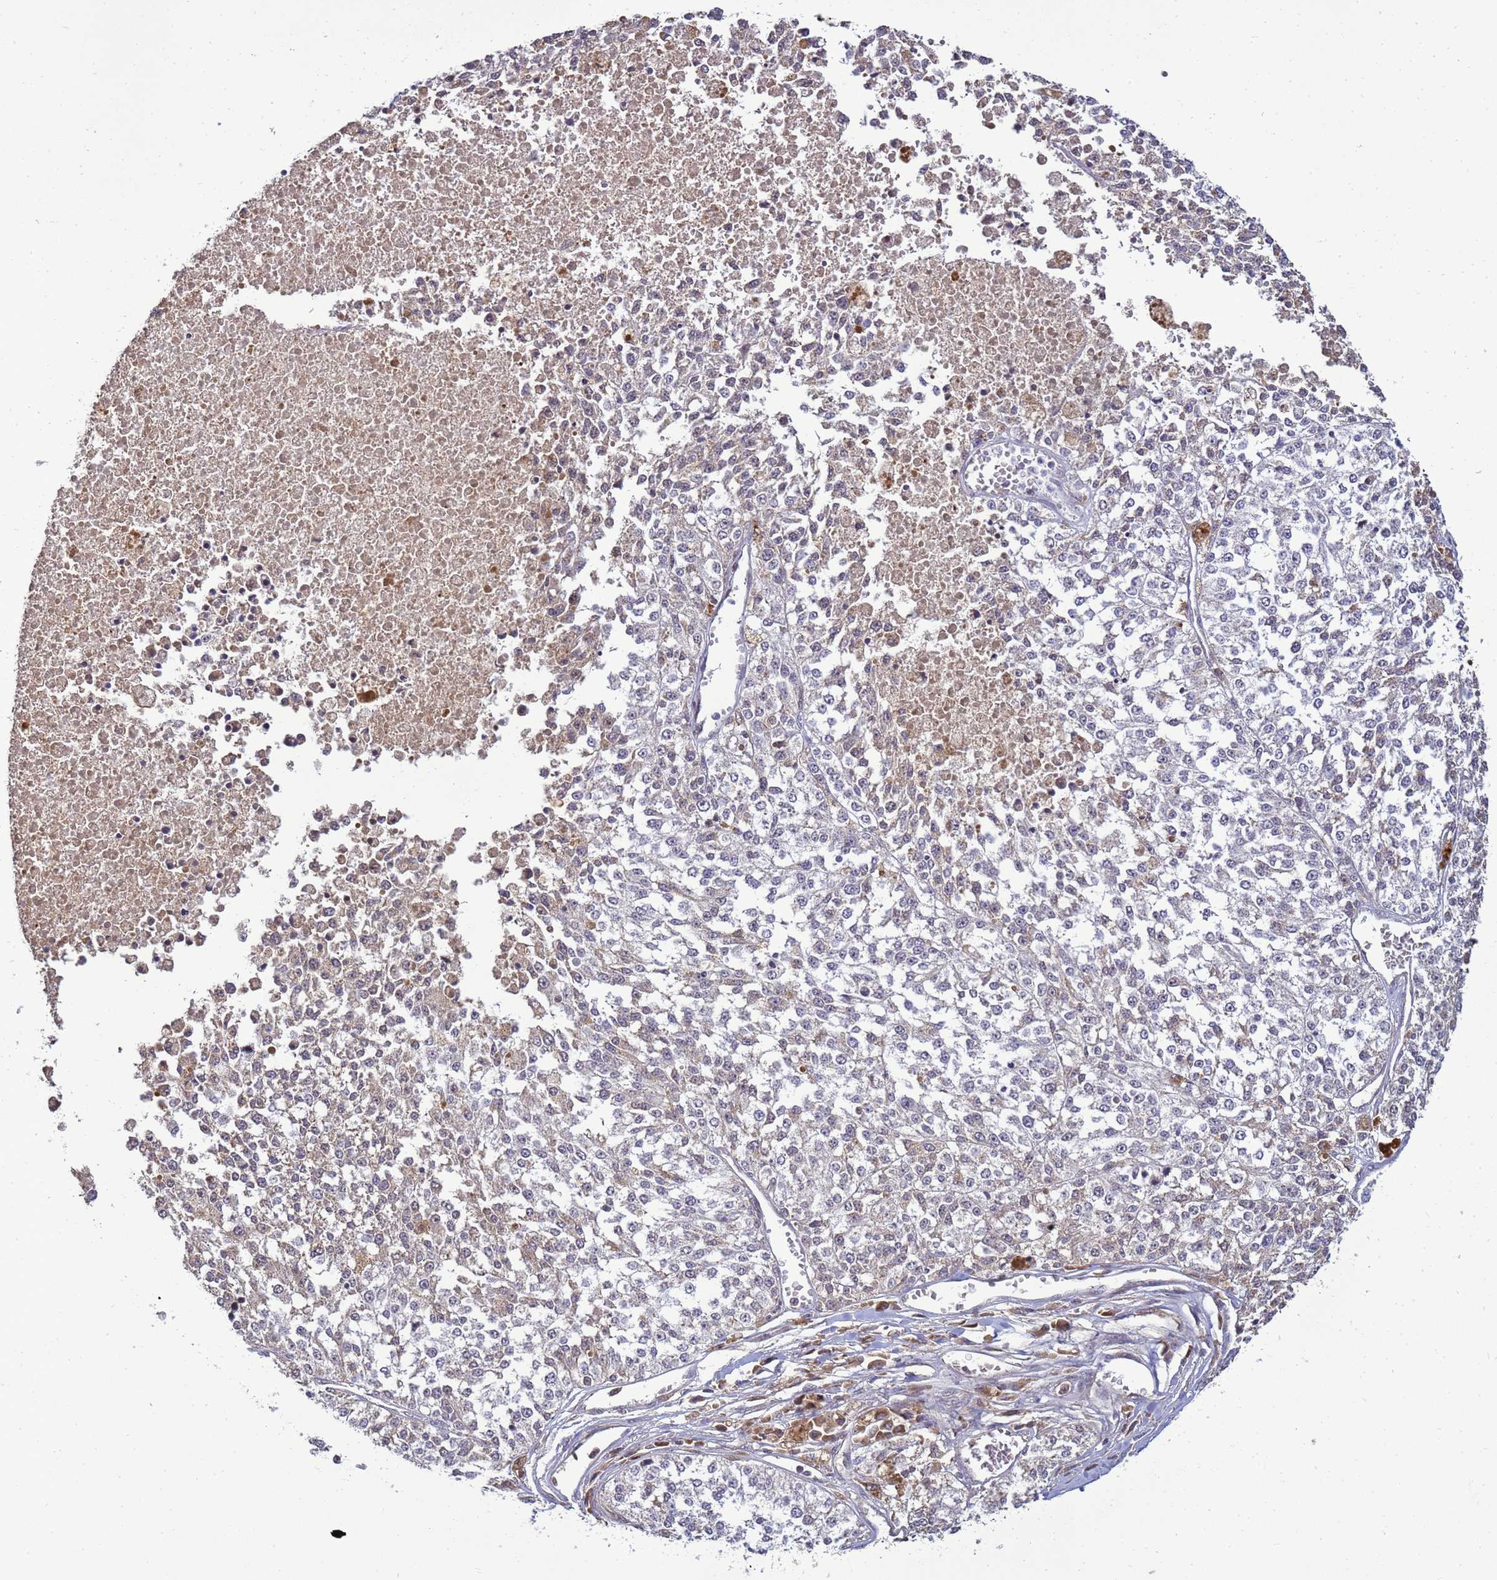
{"staining": {"intensity": "negative", "quantity": "none", "location": "none"}, "tissue": "melanoma", "cell_type": "Tumor cells", "image_type": "cancer", "snomed": [{"axis": "morphology", "description": "Malignant melanoma, NOS"}, {"axis": "topography", "description": "Skin"}], "caption": "There is no significant staining in tumor cells of malignant melanoma.", "gene": "TMEM74B", "patient": {"sex": "female", "age": 64}}